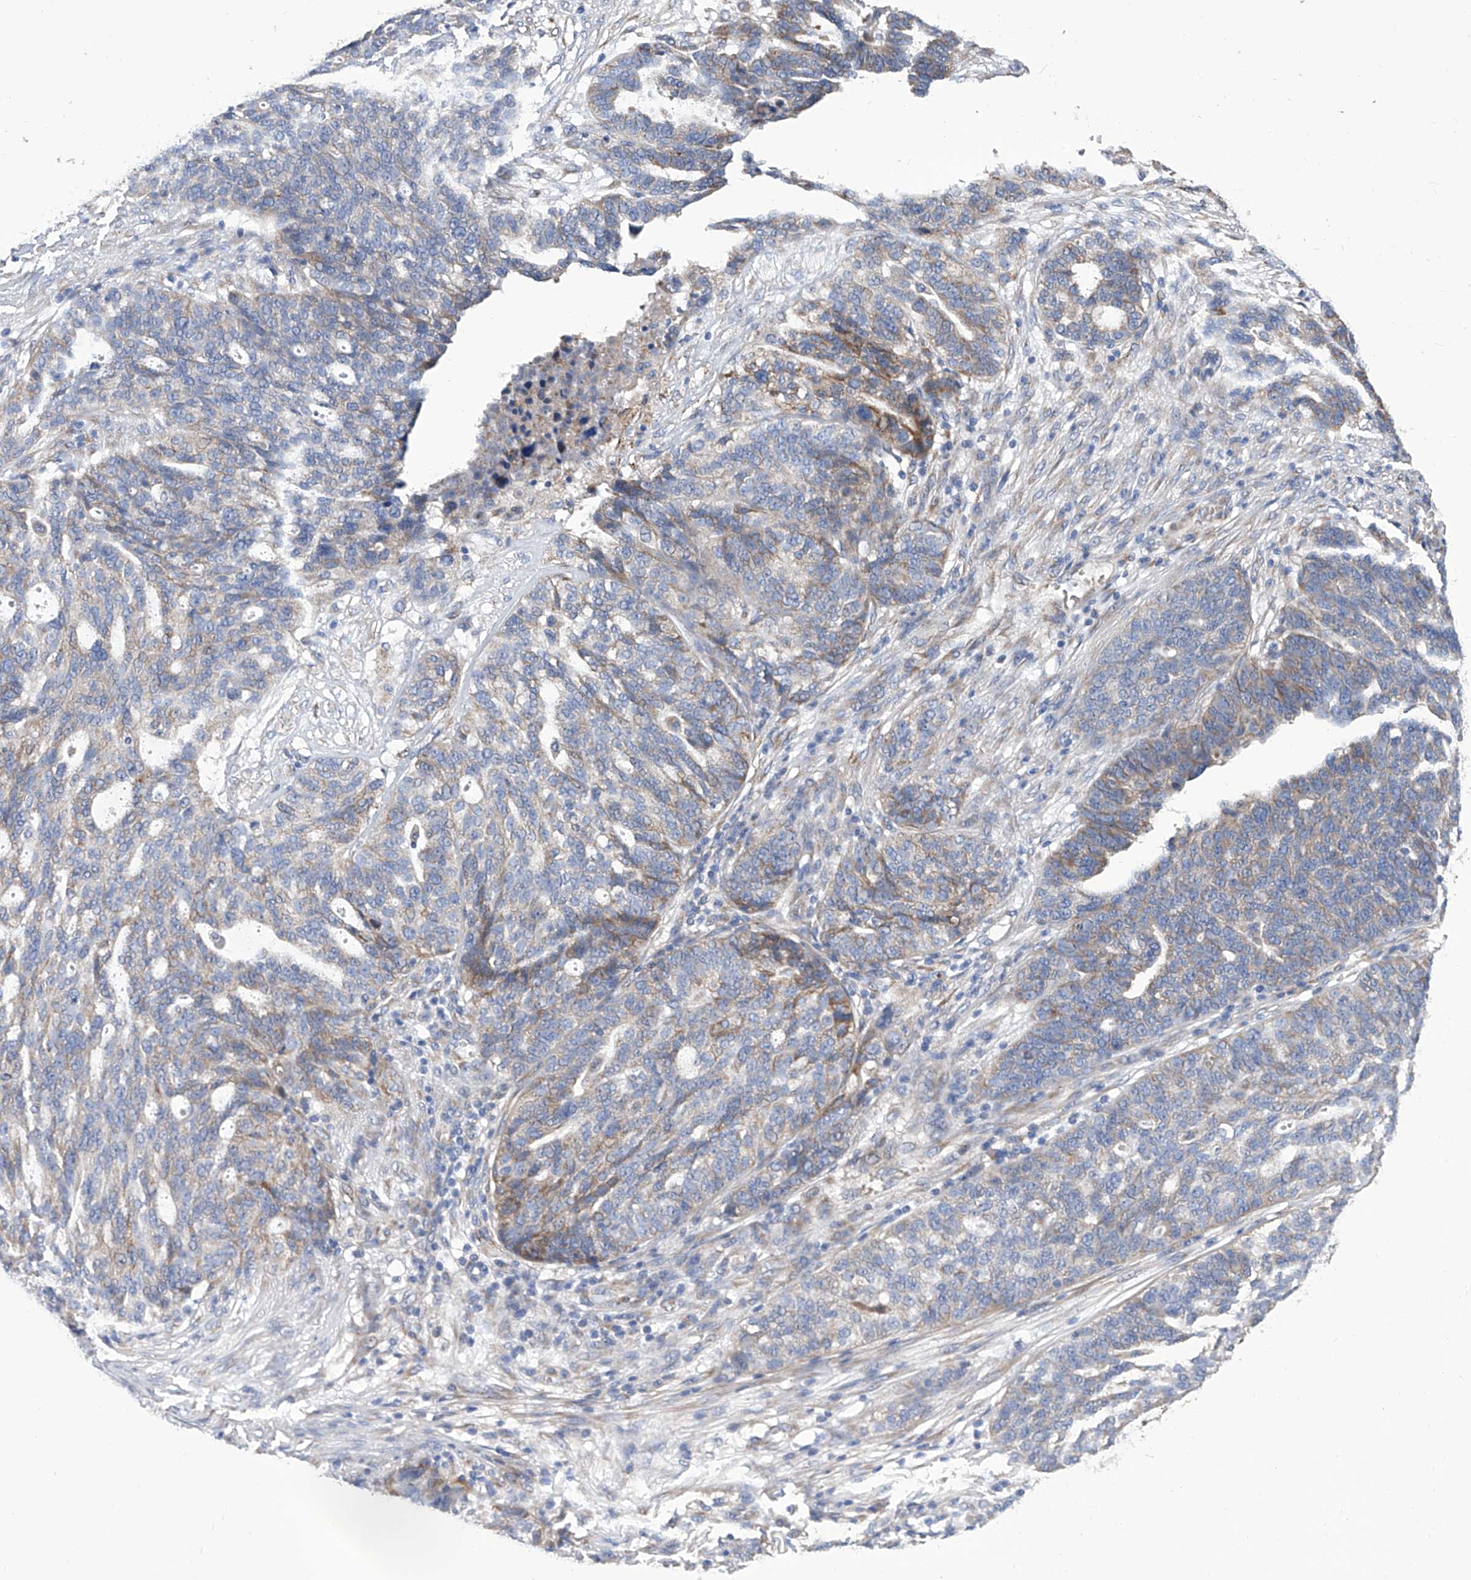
{"staining": {"intensity": "moderate", "quantity": "<25%", "location": "cytoplasmic/membranous"}, "tissue": "ovarian cancer", "cell_type": "Tumor cells", "image_type": "cancer", "snomed": [{"axis": "morphology", "description": "Cystadenocarcinoma, serous, NOS"}, {"axis": "topography", "description": "Ovary"}], "caption": "Ovarian cancer (serous cystadenocarcinoma) stained with a protein marker exhibits moderate staining in tumor cells.", "gene": "TJAP1", "patient": {"sex": "female", "age": 59}}